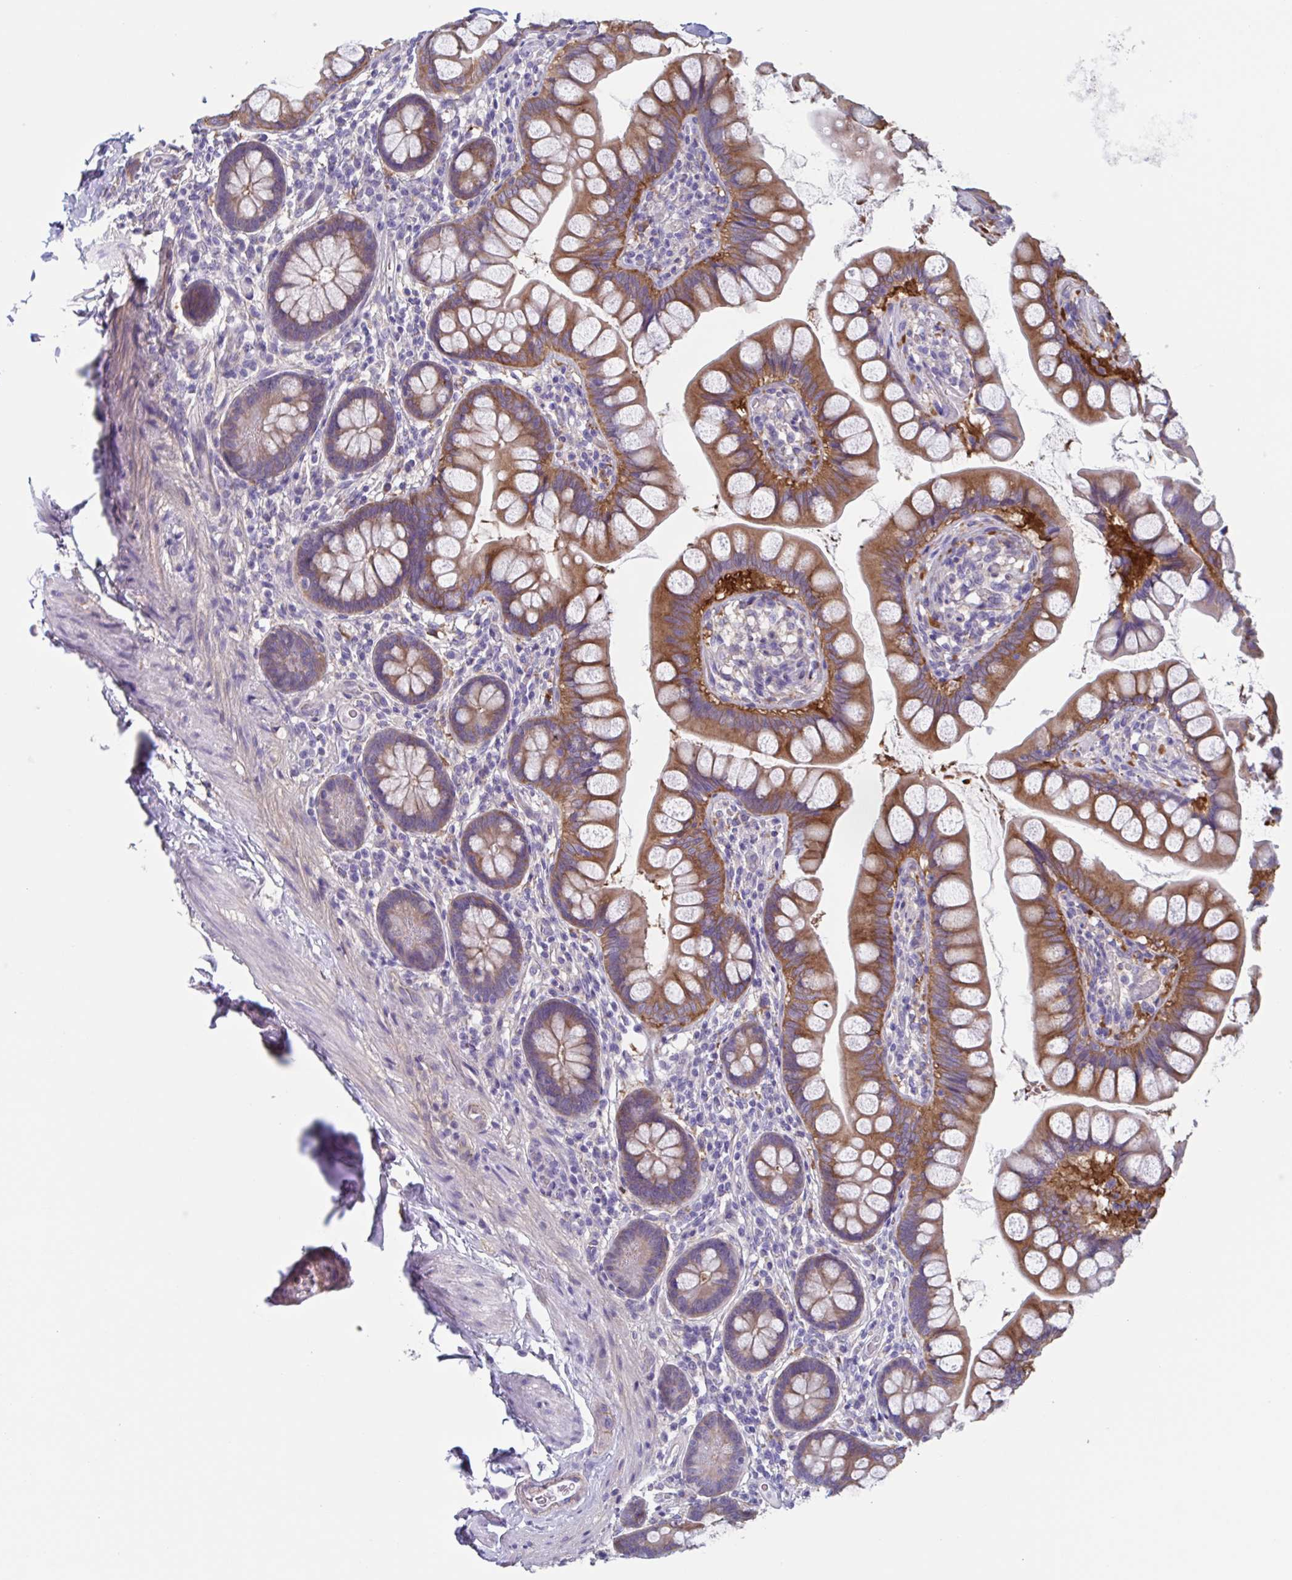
{"staining": {"intensity": "moderate", "quantity": ">75%", "location": "cytoplasmic/membranous"}, "tissue": "small intestine", "cell_type": "Glandular cells", "image_type": "normal", "snomed": [{"axis": "morphology", "description": "Normal tissue, NOS"}, {"axis": "topography", "description": "Small intestine"}], "caption": "Small intestine stained with immunohistochemistry reveals moderate cytoplasmic/membranous staining in about >75% of glandular cells.", "gene": "LPIN3", "patient": {"sex": "male", "age": 70}}